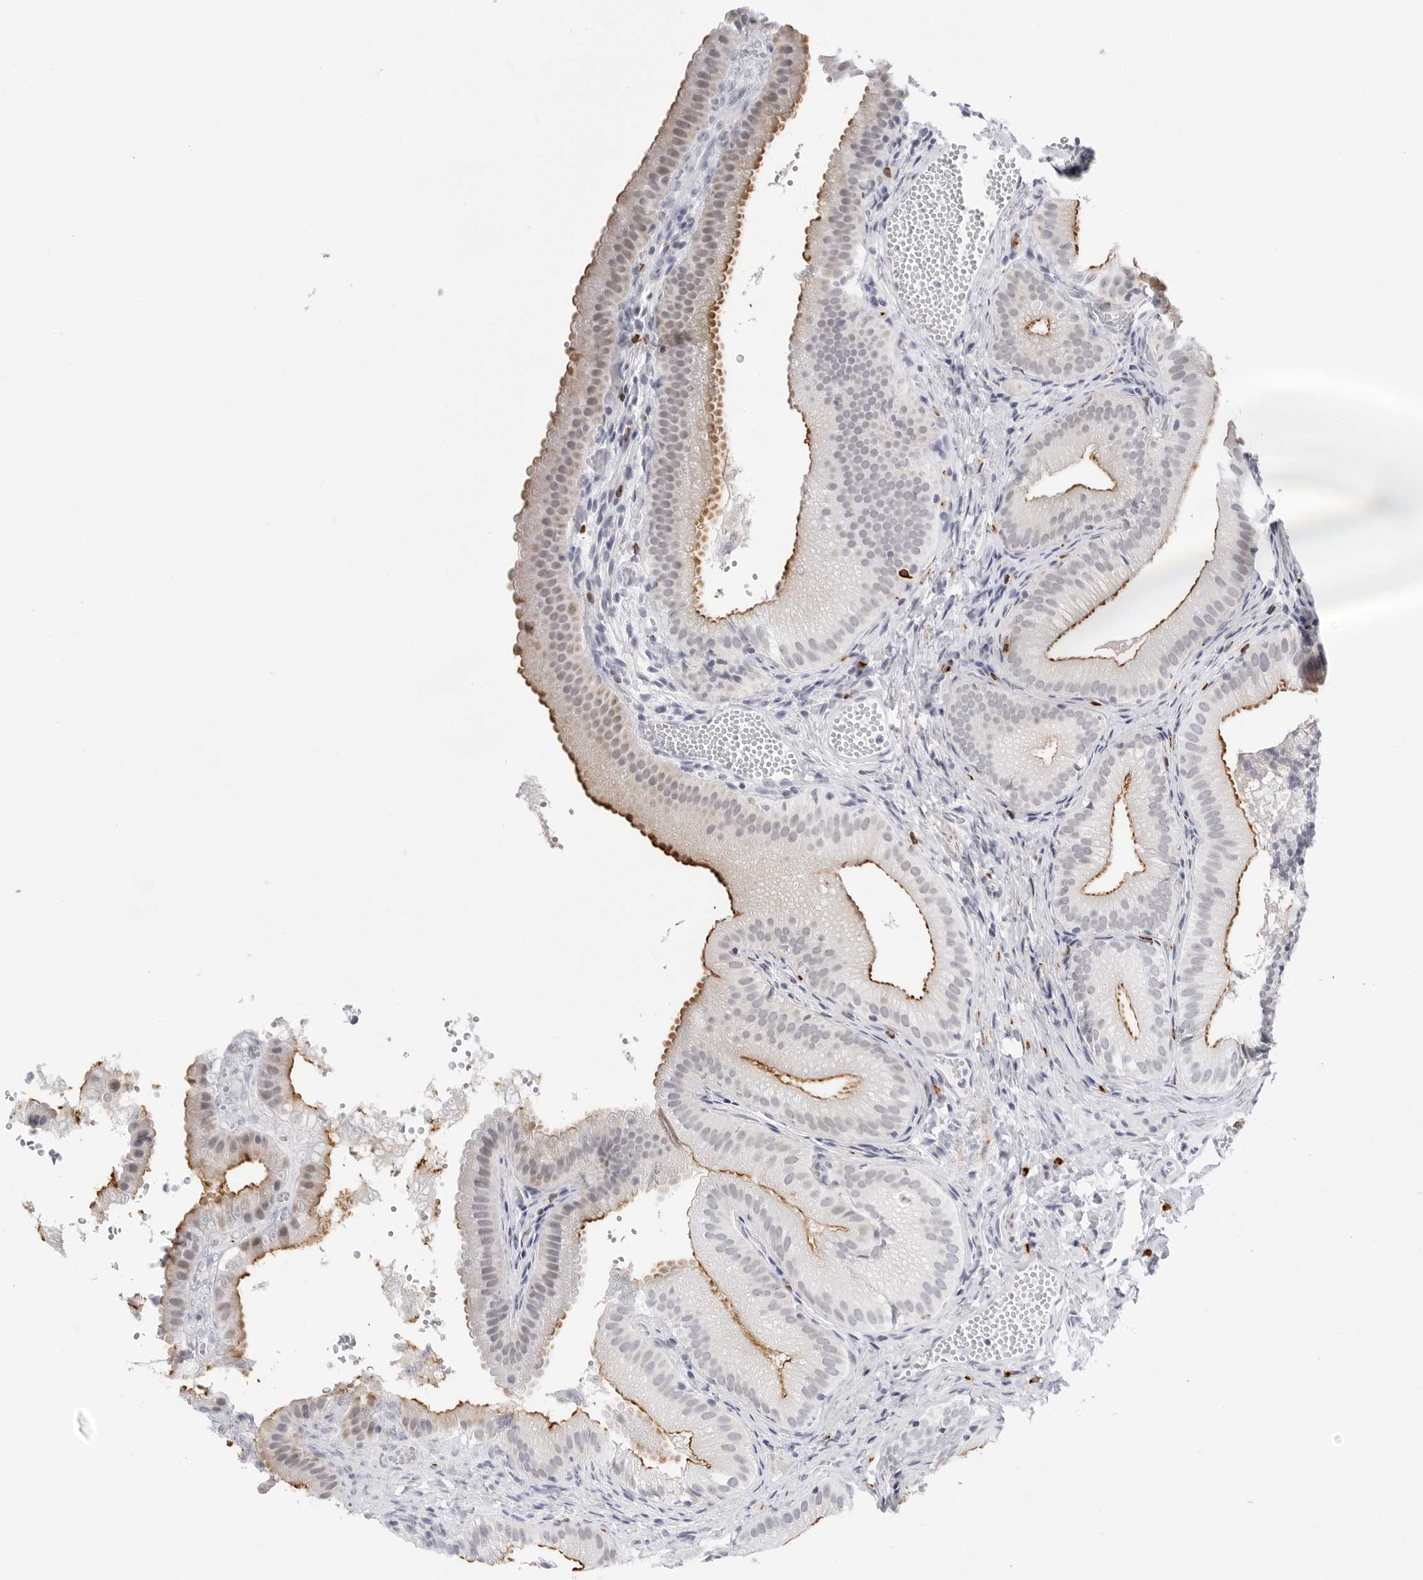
{"staining": {"intensity": "moderate", "quantity": "25%-75%", "location": "cytoplasmic/membranous"}, "tissue": "gallbladder", "cell_type": "Glandular cells", "image_type": "normal", "snomed": [{"axis": "morphology", "description": "Normal tissue, NOS"}, {"axis": "topography", "description": "Gallbladder"}], "caption": "Protein staining of unremarkable gallbladder reveals moderate cytoplasmic/membranous positivity in approximately 25%-75% of glandular cells.", "gene": "HSPB7", "patient": {"sex": "female", "age": 30}}